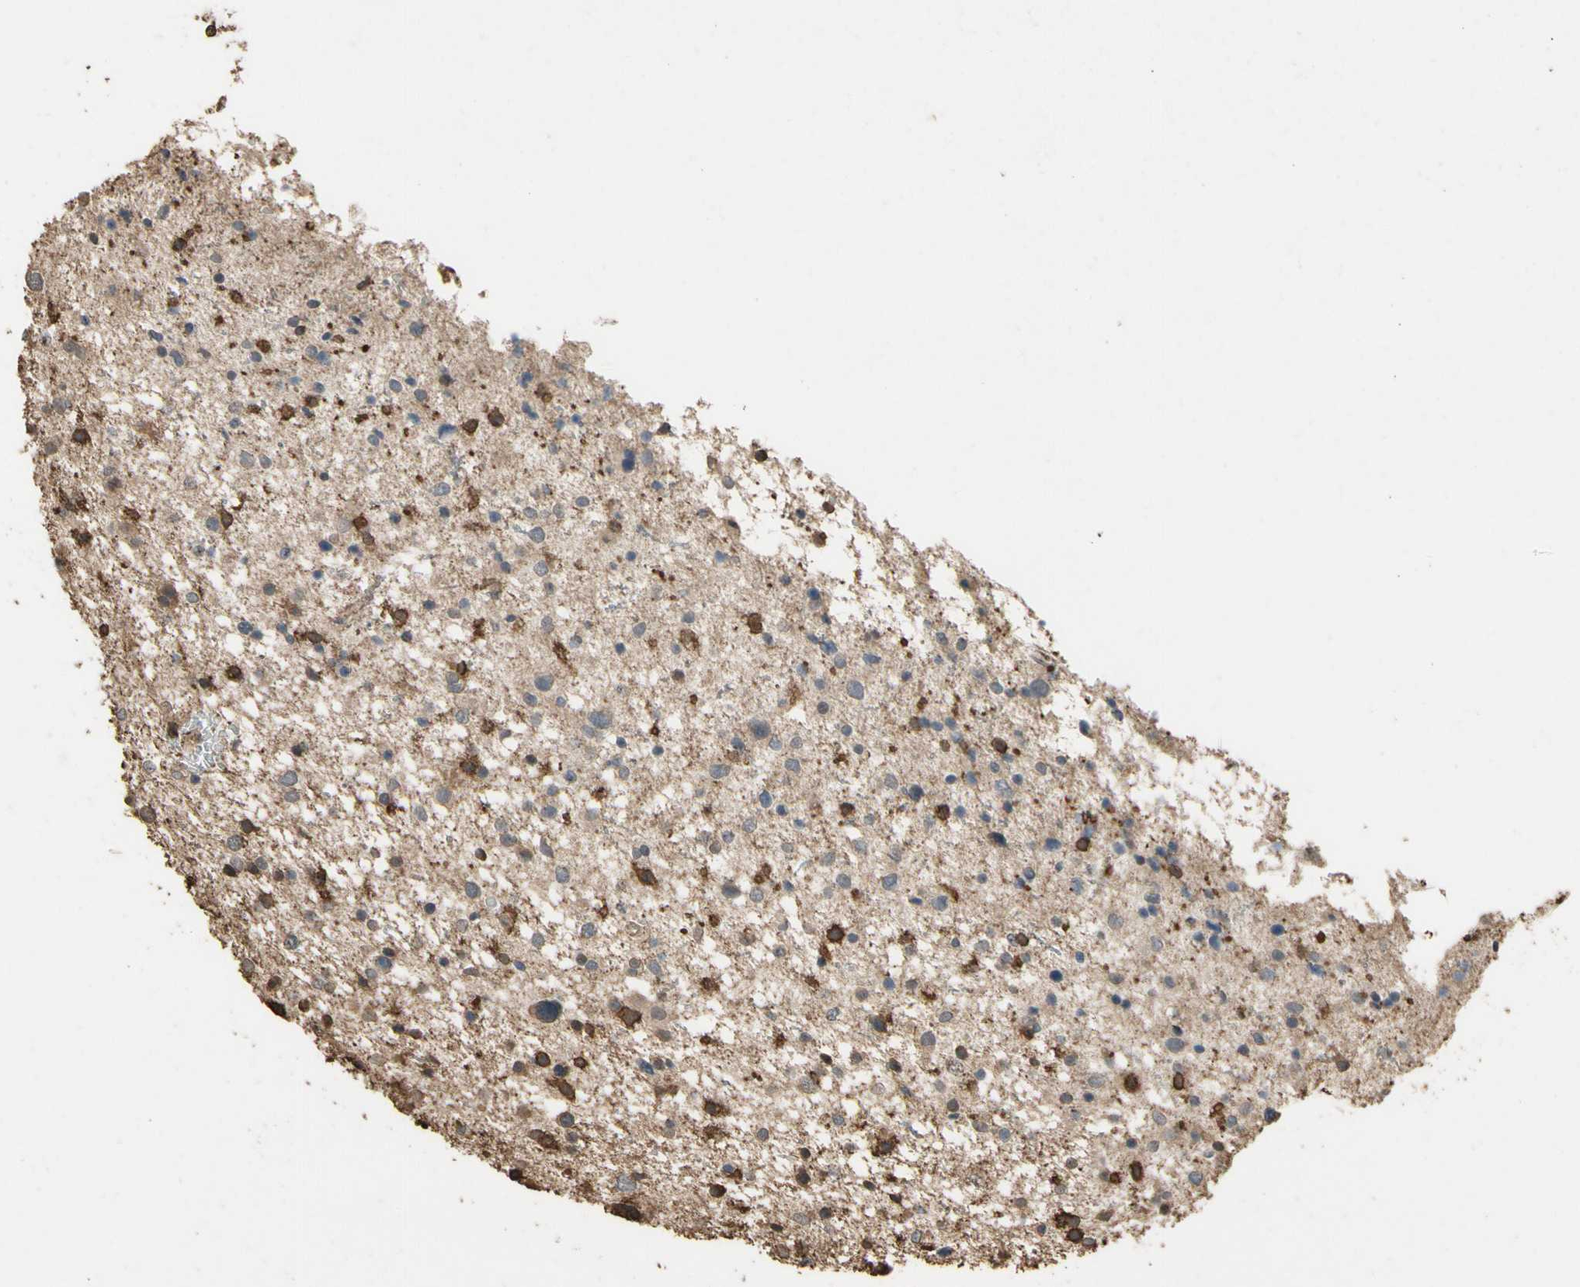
{"staining": {"intensity": "weak", "quantity": ">75%", "location": "cytoplasmic/membranous"}, "tissue": "glioma", "cell_type": "Tumor cells", "image_type": "cancer", "snomed": [{"axis": "morphology", "description": "Glioma, malignant, Low grade"}, {"axis": "topography", "description": "Brain"}], "caption": "The histopathology image exhibits immunohistochemical staining of glioma. There is weak cytoplasmic/membranous expression is identified in about >75% of tumor cells. Ihc stains the protein of interest in brown and the nuclei are stained blue.", "gene": "TNFSF13B", "patient": {"sex": "female", "age": 37}}